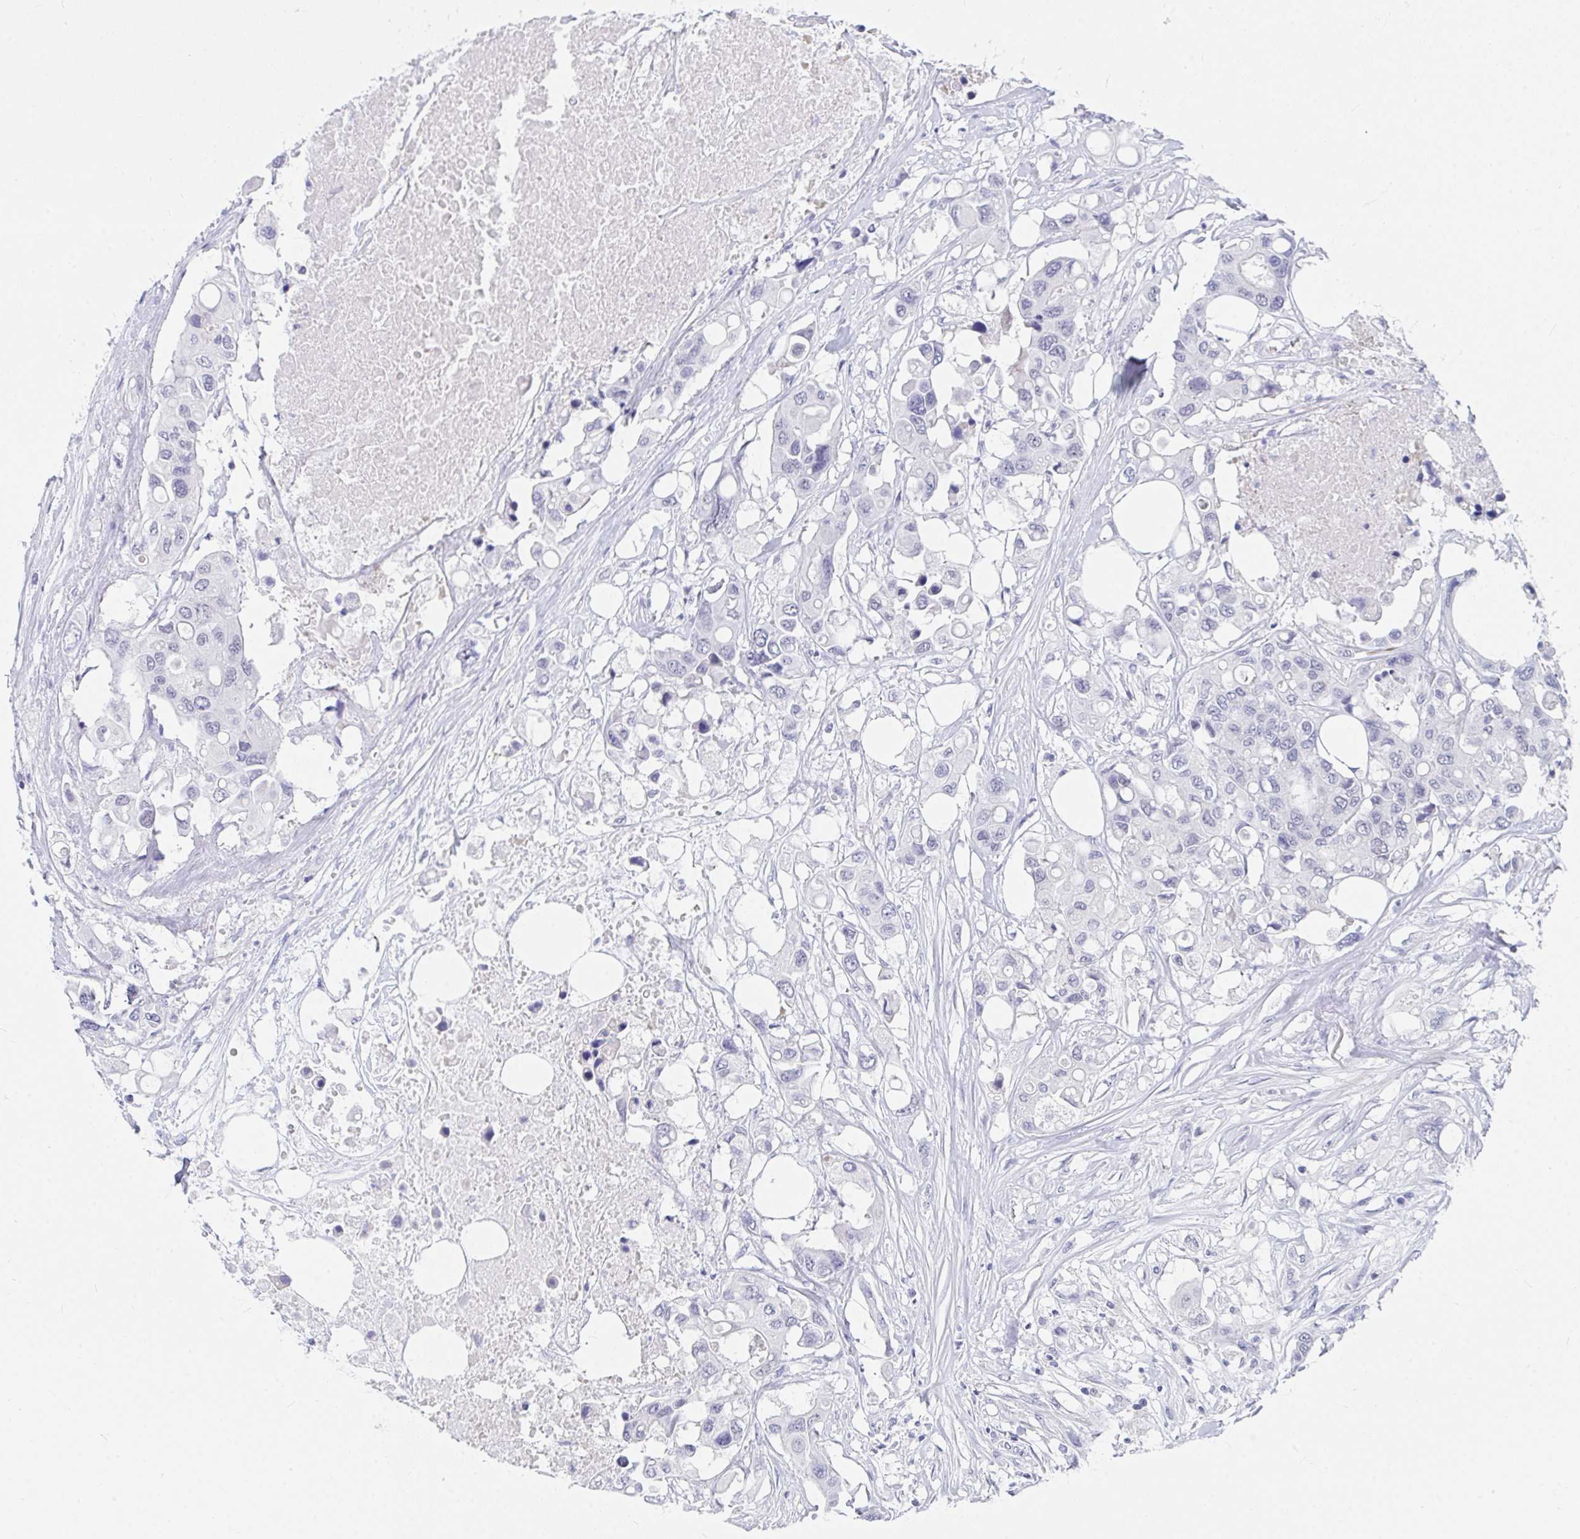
{"staining": {"intensity": "negative", "quantity": "none", "location": "none"}, "tissue": "colorectal cancer", "cell_type": "Tumor cells", "image_type": "cancer", "snomed": [{"axis": "morphology", "description": "Adenocarcinoma, NOS"}, {"axis": "topography", "description": "Colon"}], "caption": "A histopathology image of colorectal cancer stained for a protein exhibits no brown staining in tumor cells.", "gene": "DAOA", "patient": {"sex": "male", "age": 77}}